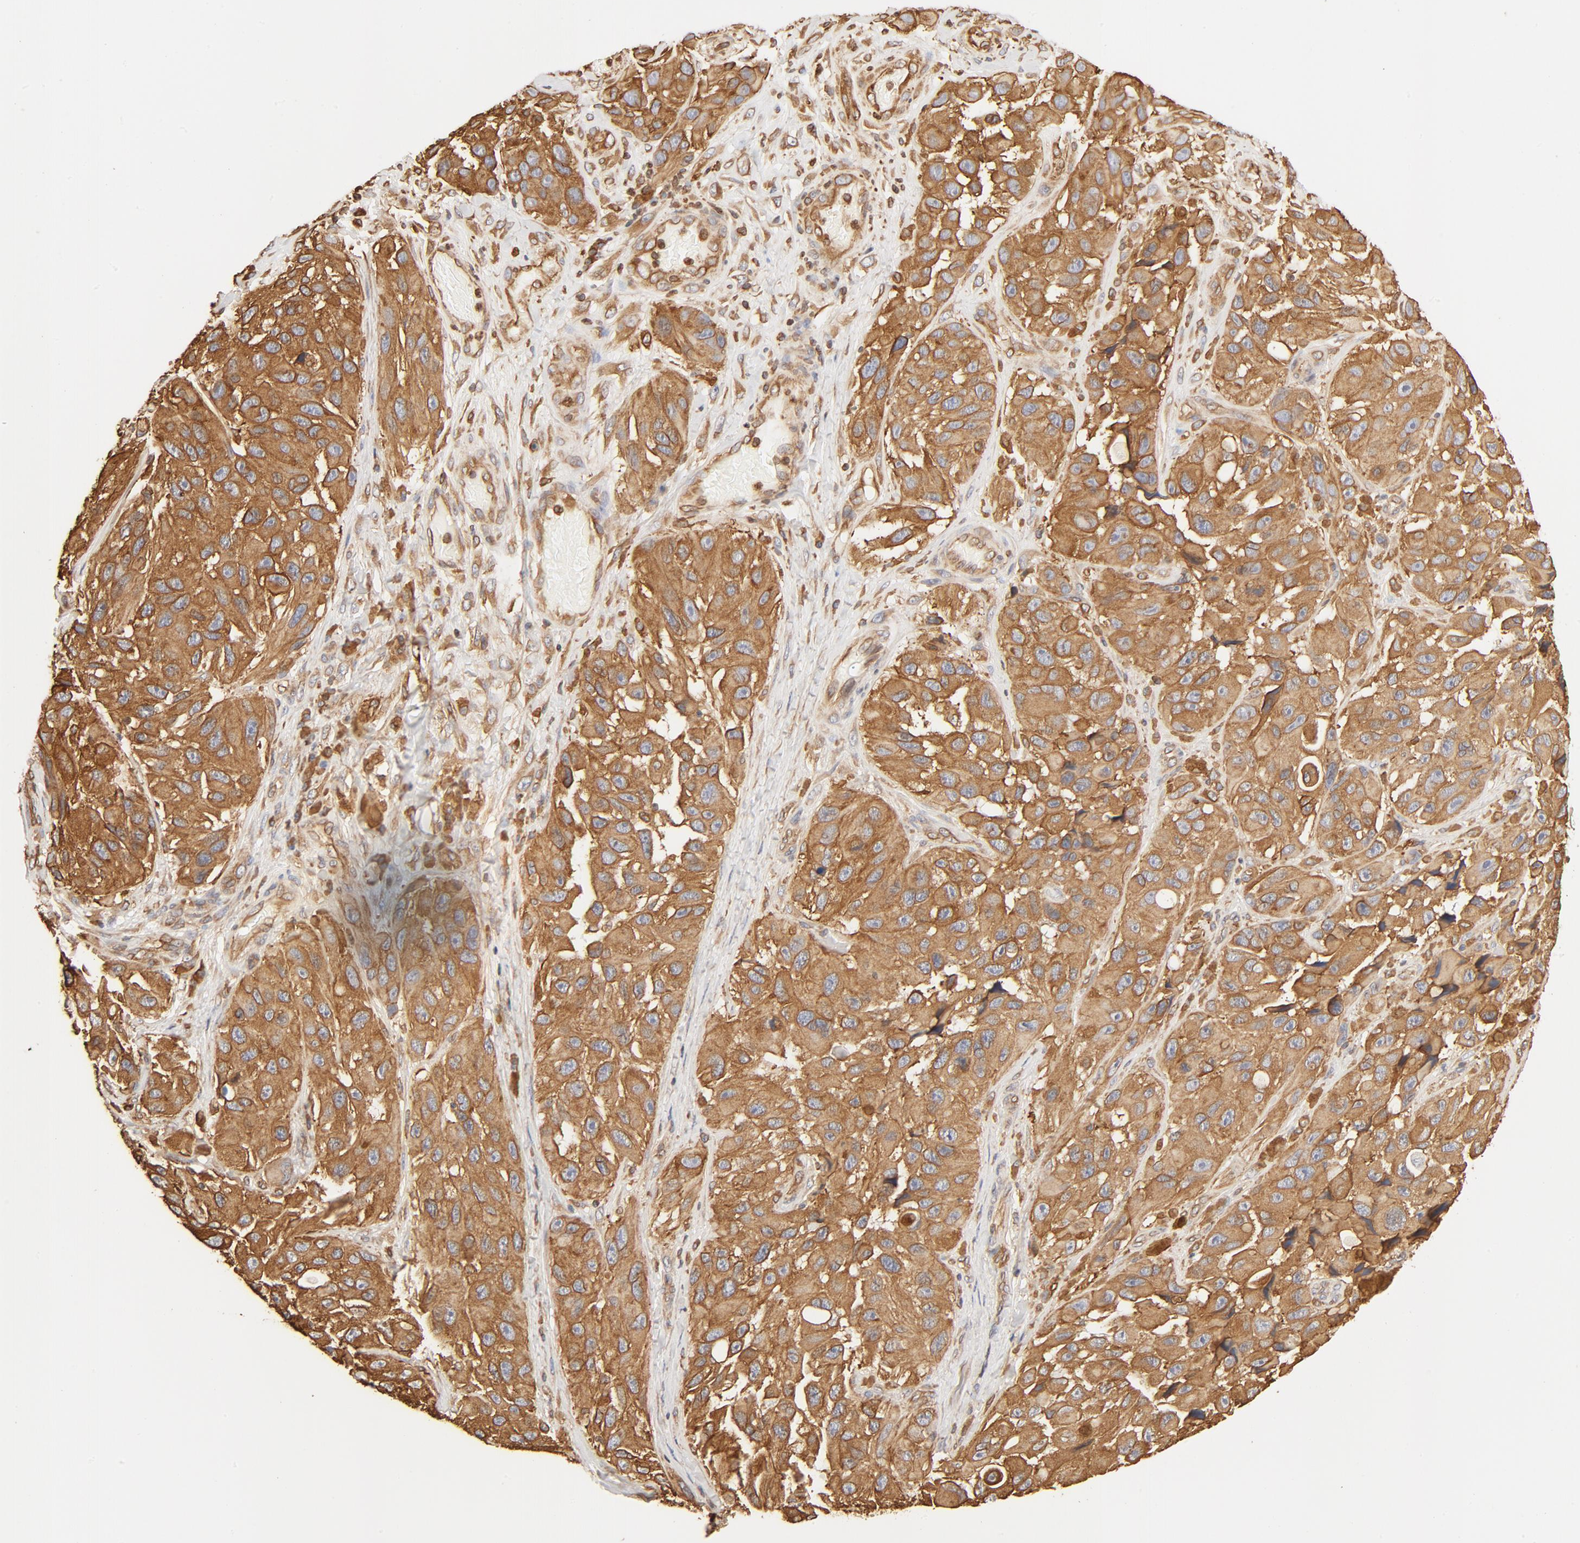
{"staining": {"intensity": "moderate", "quantity": ">75%", "location": "cytoplasmic/membranous"}, "tissue": "melanoma", "cell_type": "Tumor cells", "image_type": "cancer", "snomed": [{"axis": "morphology", "description": "Malignant melanoma, NOS"}, {"axis": "topography", "description": "Skin"}], "caption": "Melanoma stained with DAB IHC demonstrates medium levels of moderate cytoplasmic/membranous expression in approximately >75% of tumor cells. (Brightfield microscopy of DAB IHC at high magnification).", "gene": "BCAP31", "patient": {"sex": "female", "age": 73}}